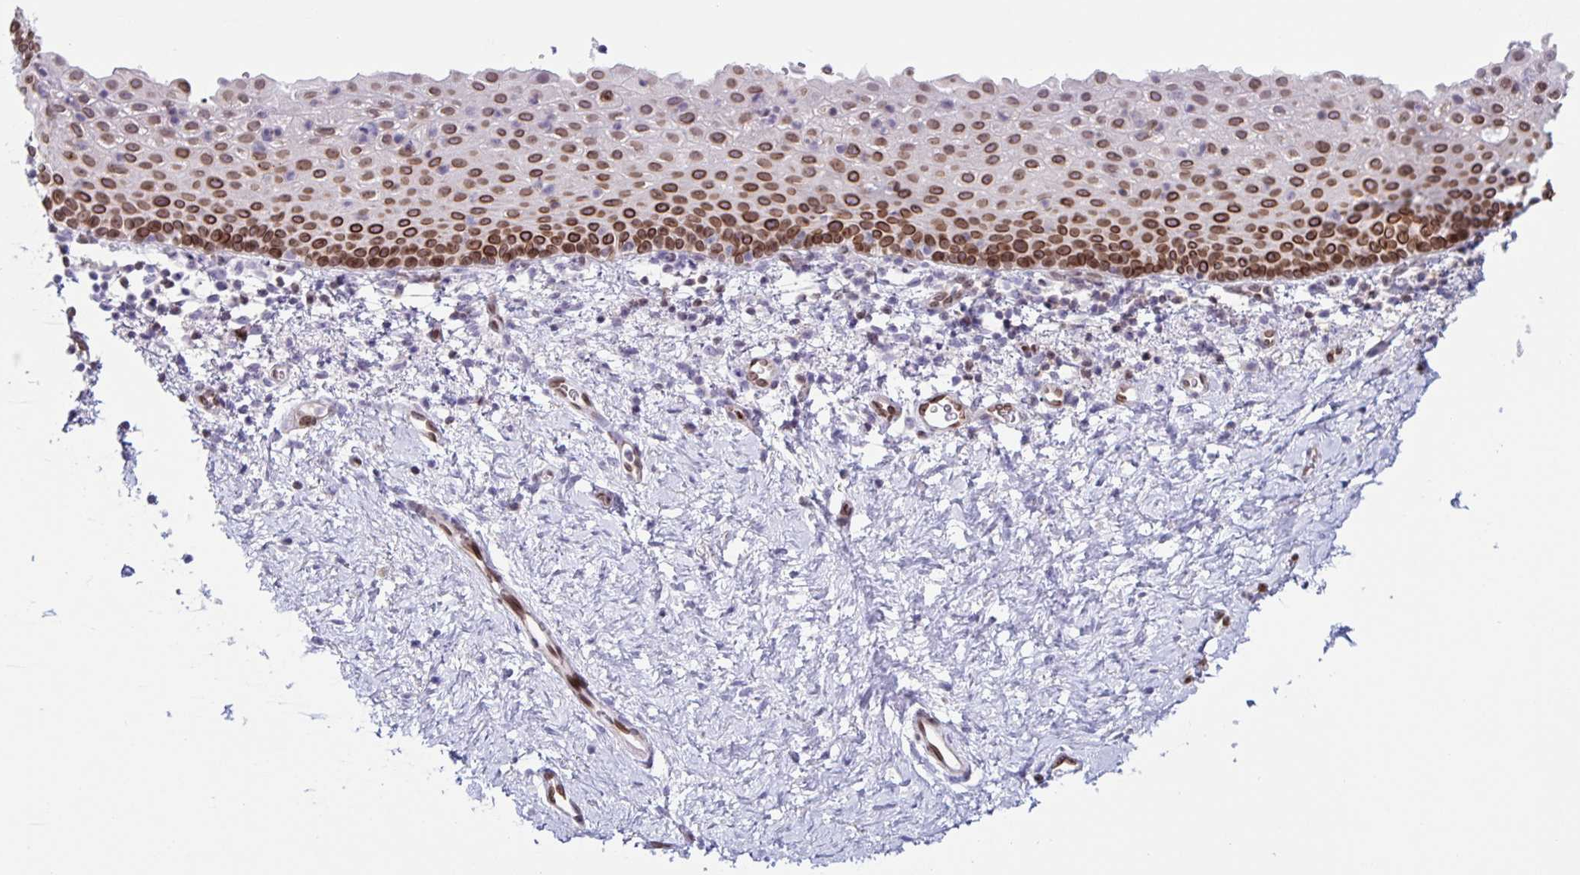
{"staining": {"intensity": "strong", "quantity": ">75%", "location": "cytoplasmic/membranous,nuclear"}, "tissue": "vagina", "cell_type": "Squamous epithelial cells", "image_type": "normal", "snomed": [{"axis": "morphology", "description": "Normal tissue, NOS"}, {"axis": "topography", "description": "Vagina"}], "caption": "The immunohistochemical stain labels strong cytoplasmic/membranous,nuclear staining in squamous epithelial cells of unremarkable vagina. (DAB (3,3'-diaminobenzidine) IHC, brown staining for protein, blue staining for nuclei).", "gene": "SYNE2", "patient": {"sex": "female", "age": 61}}